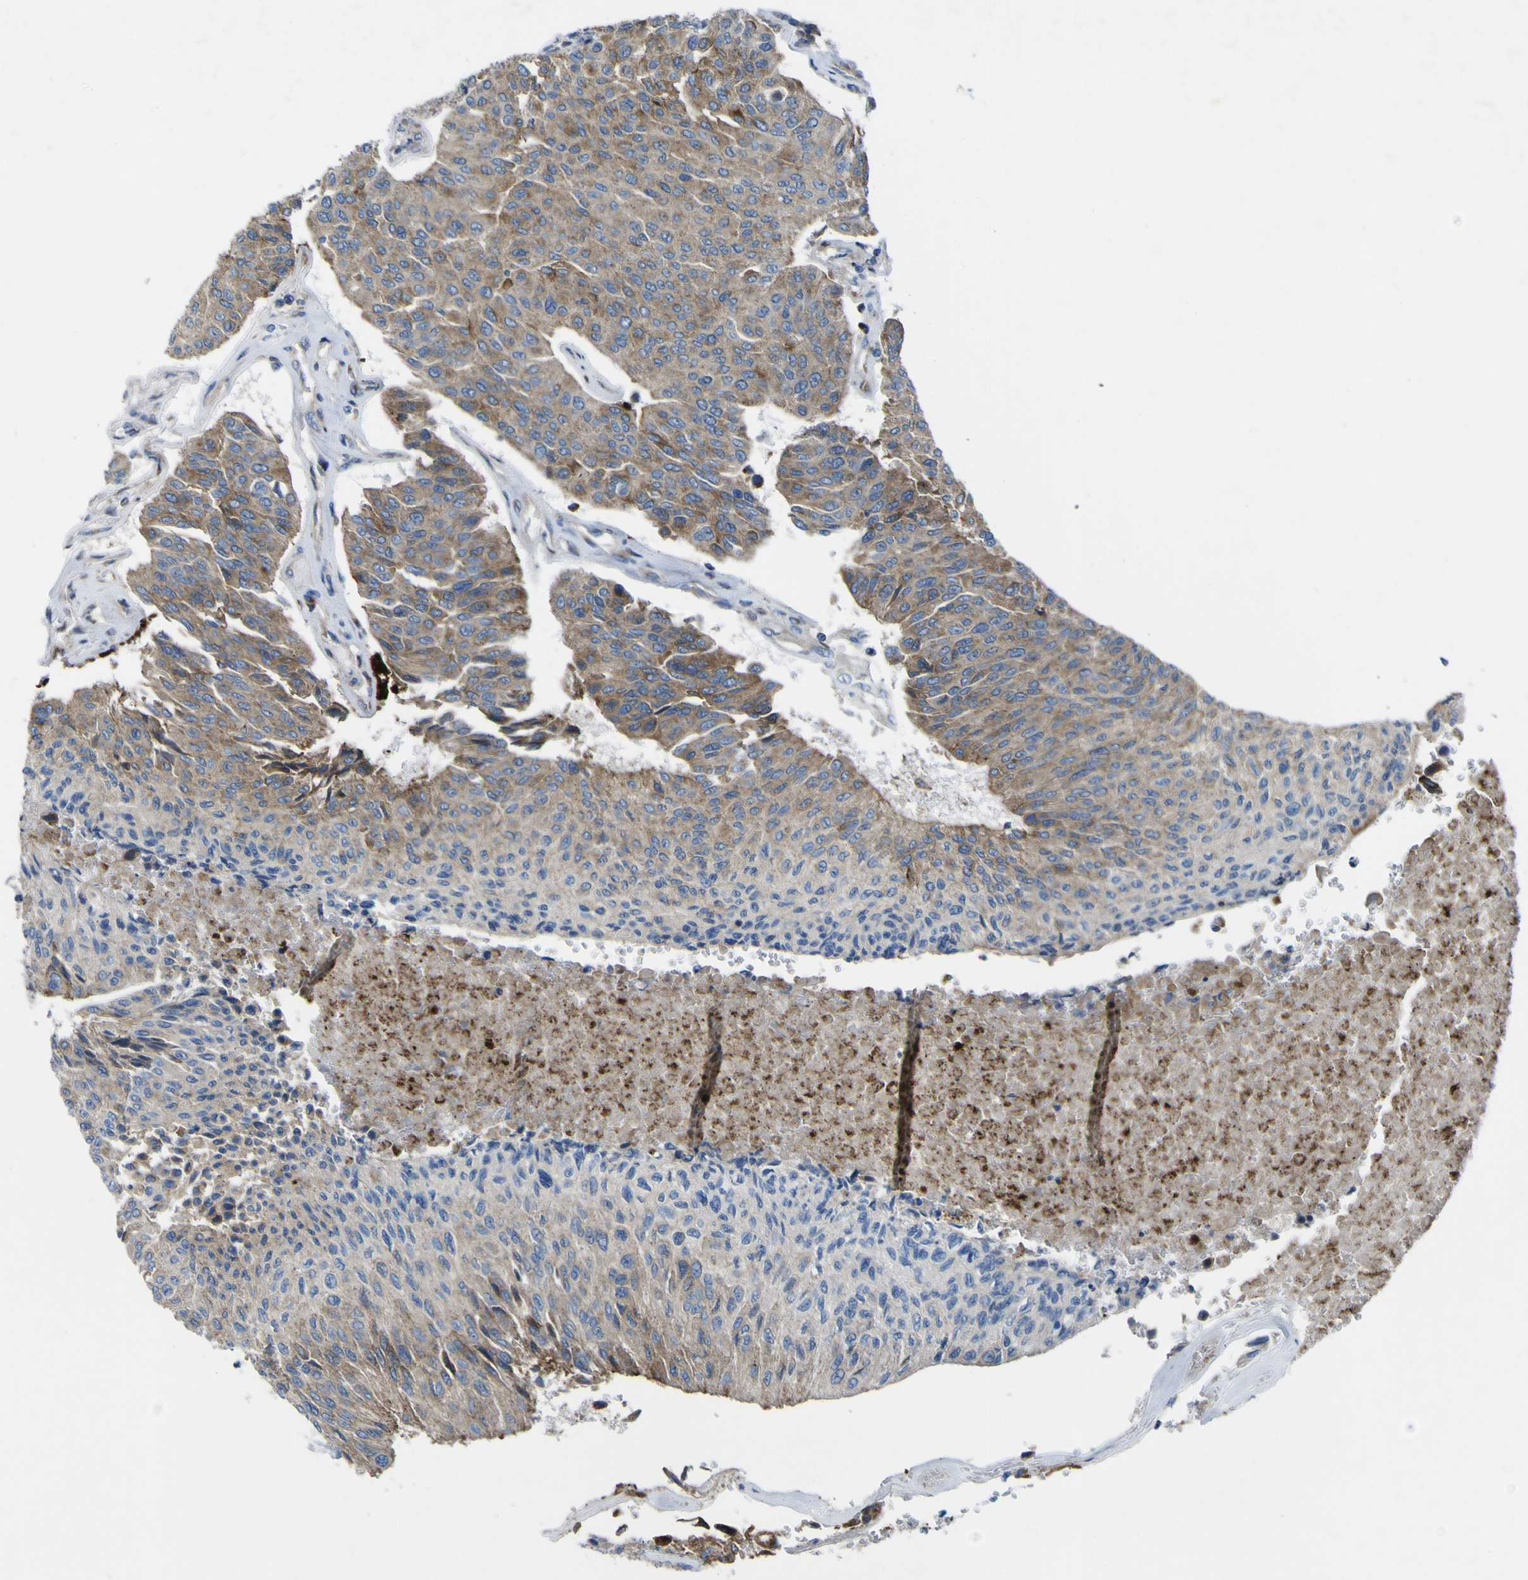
{"staining": {"intensity": "moderate", "quantity": ">75%", "location": "cytoplasmic/membranous"}, "tissue": "urothelial cancer", "cell_type": "Tumor cells", "image_type": "cancer", "snomed": [{"axis": "morphology", "description": "Urothelial carcinoma, High grade"}, {"axis": "topography", "description": "Urinary bladder"}], "caption": "High-power microscopy captured an IHC image of urothelial cancer, revealing moderate cytoplasmic/membranous positivity in about >75% of tumor cells.", "gene": "CST3", "patient": {"sex": "male", "age": 66}}